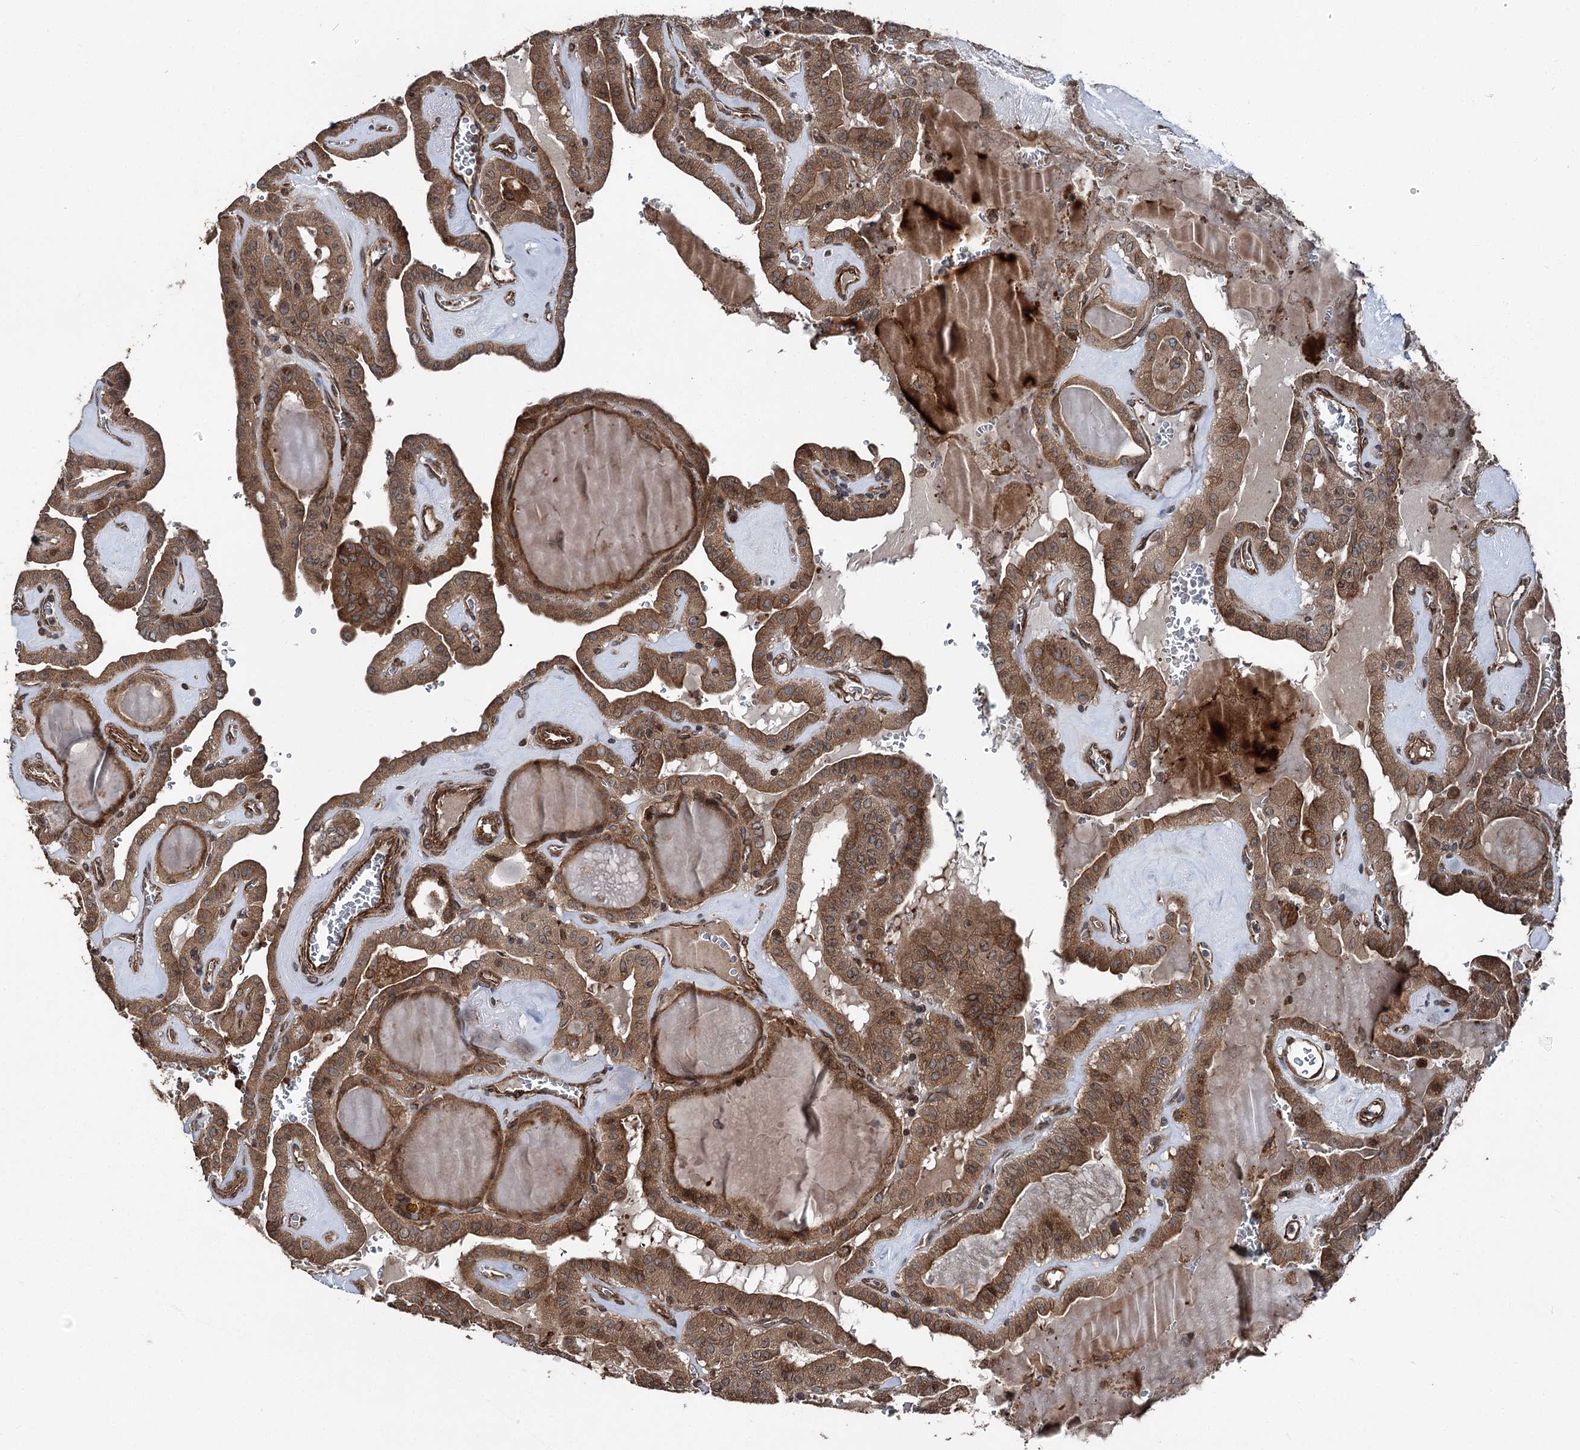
{"staining": {"intensity": "moderate", "quantity": ">75%", "location": "cytoplasmic/membranous"}, "tissue": "thyroid cancer", "cell_type": "Tumor cells", "image_type": "cancer", "snomed": [{"axis": "morphology", "description": "Papillary adenocarcinoma, NOS"}, {"axis": "topography", "description": "Thyroid gland"}], "caption": "Immunohistochemical staining of thyroid papillary adenocarcinoma displays moderate cytoplasmic/membranous protein positivity in about >75% of tumor cells.", "gene": "ITFG2", "patient": {"sex": "male", "age": 52}}